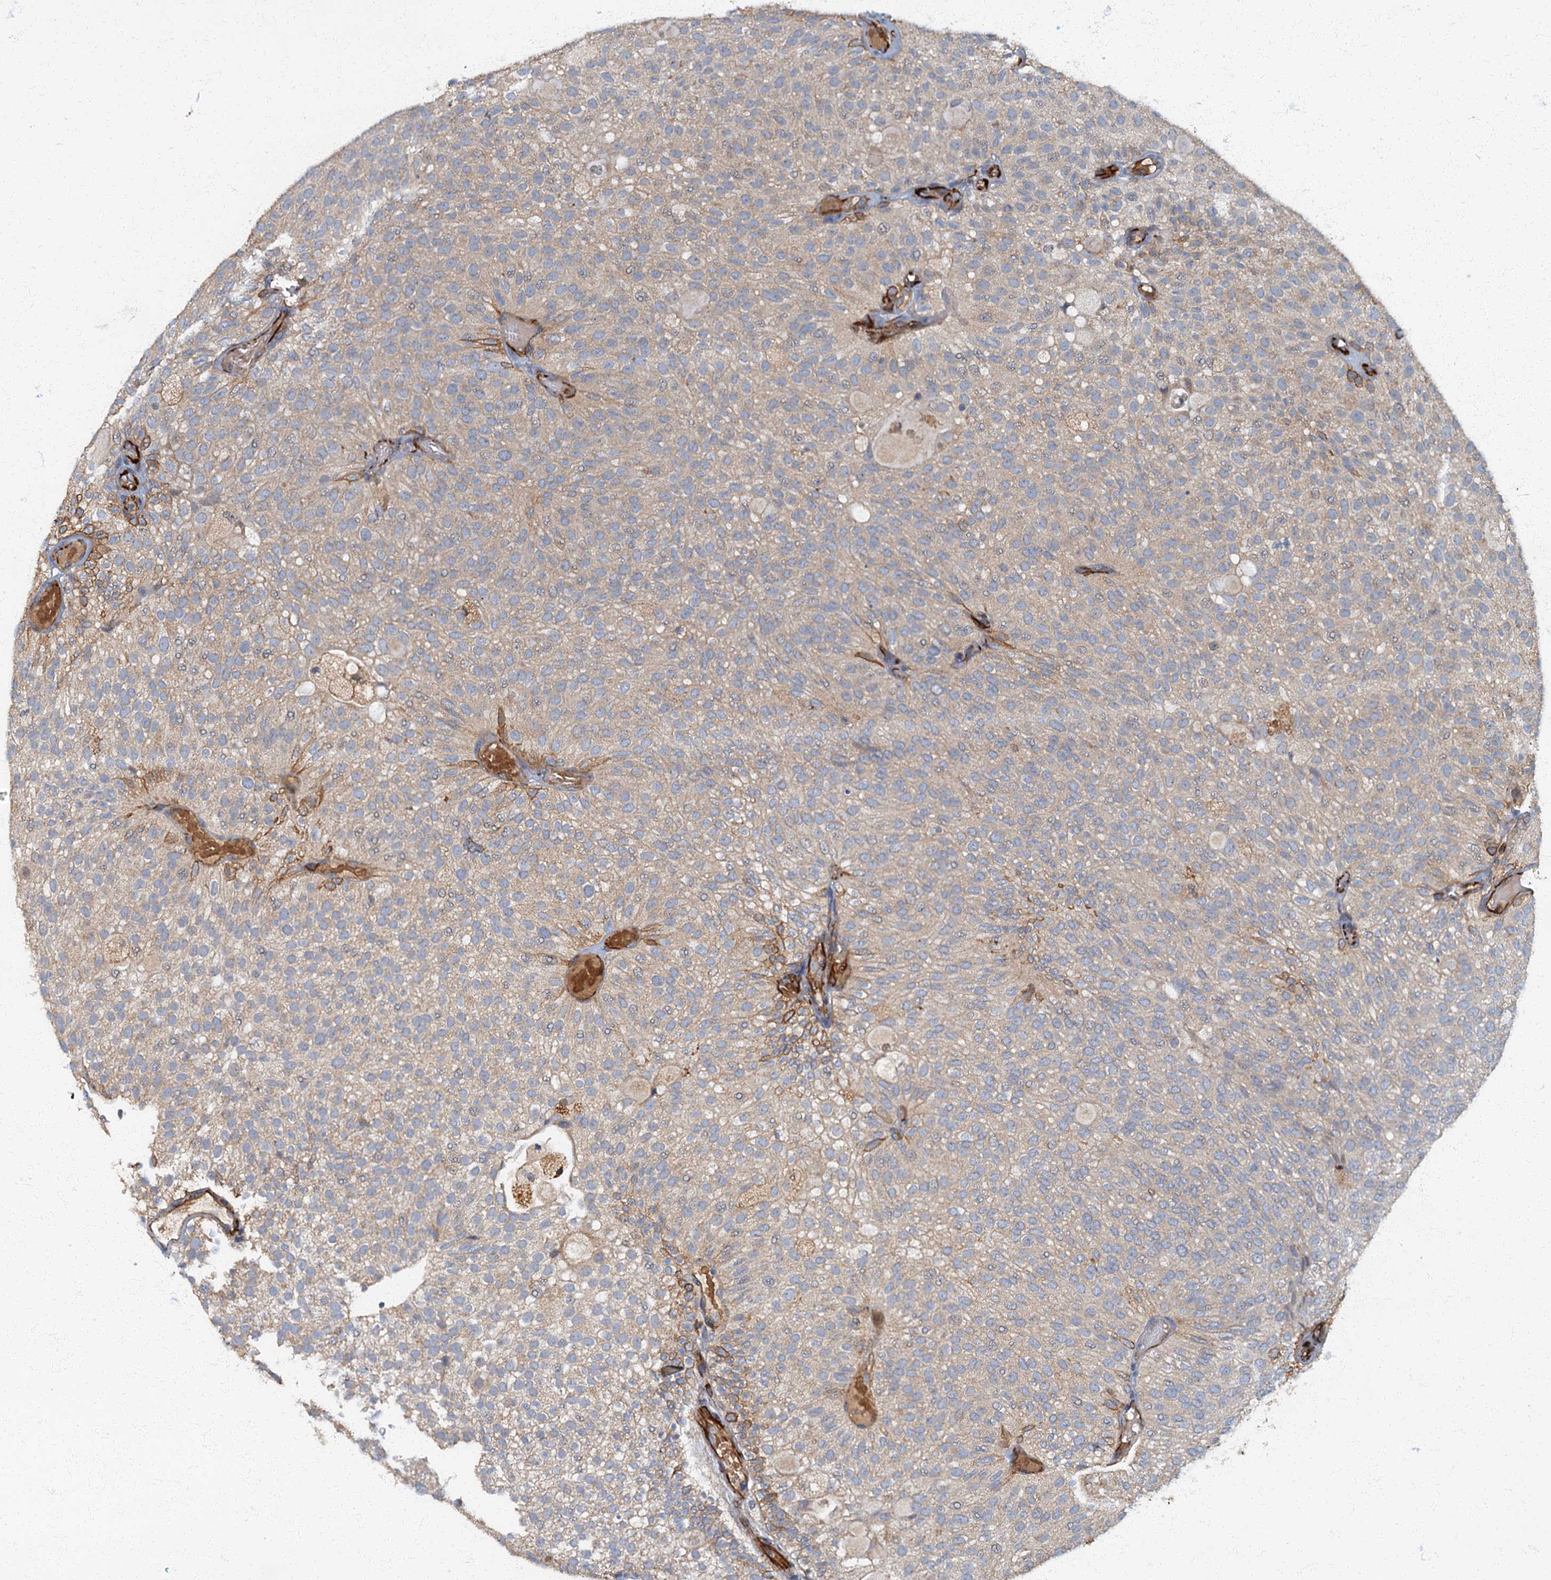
{"staining": {"intensity": "weak", "quantity": "25%-75%", "location": "cytoplasmic/membranous"}, "tissue": "urothelial cancer", "cell_type": "Tumor cells", "image_type": "cancer", "snomed": [{"axis": "morphology", "description": "Urothelial carcinoma, Low grade"}, {"axis": "topography", "description": "Urinary bladder"}], "caption": "Human urothelial carcinoma (low-grade) stained with a brown dye shows weak cytoplasmic/membranous positive expression in approximately 25%-75% of tumor cells.", "gene": "ARL11", "patient": {"sex": "male", "age": 78}}